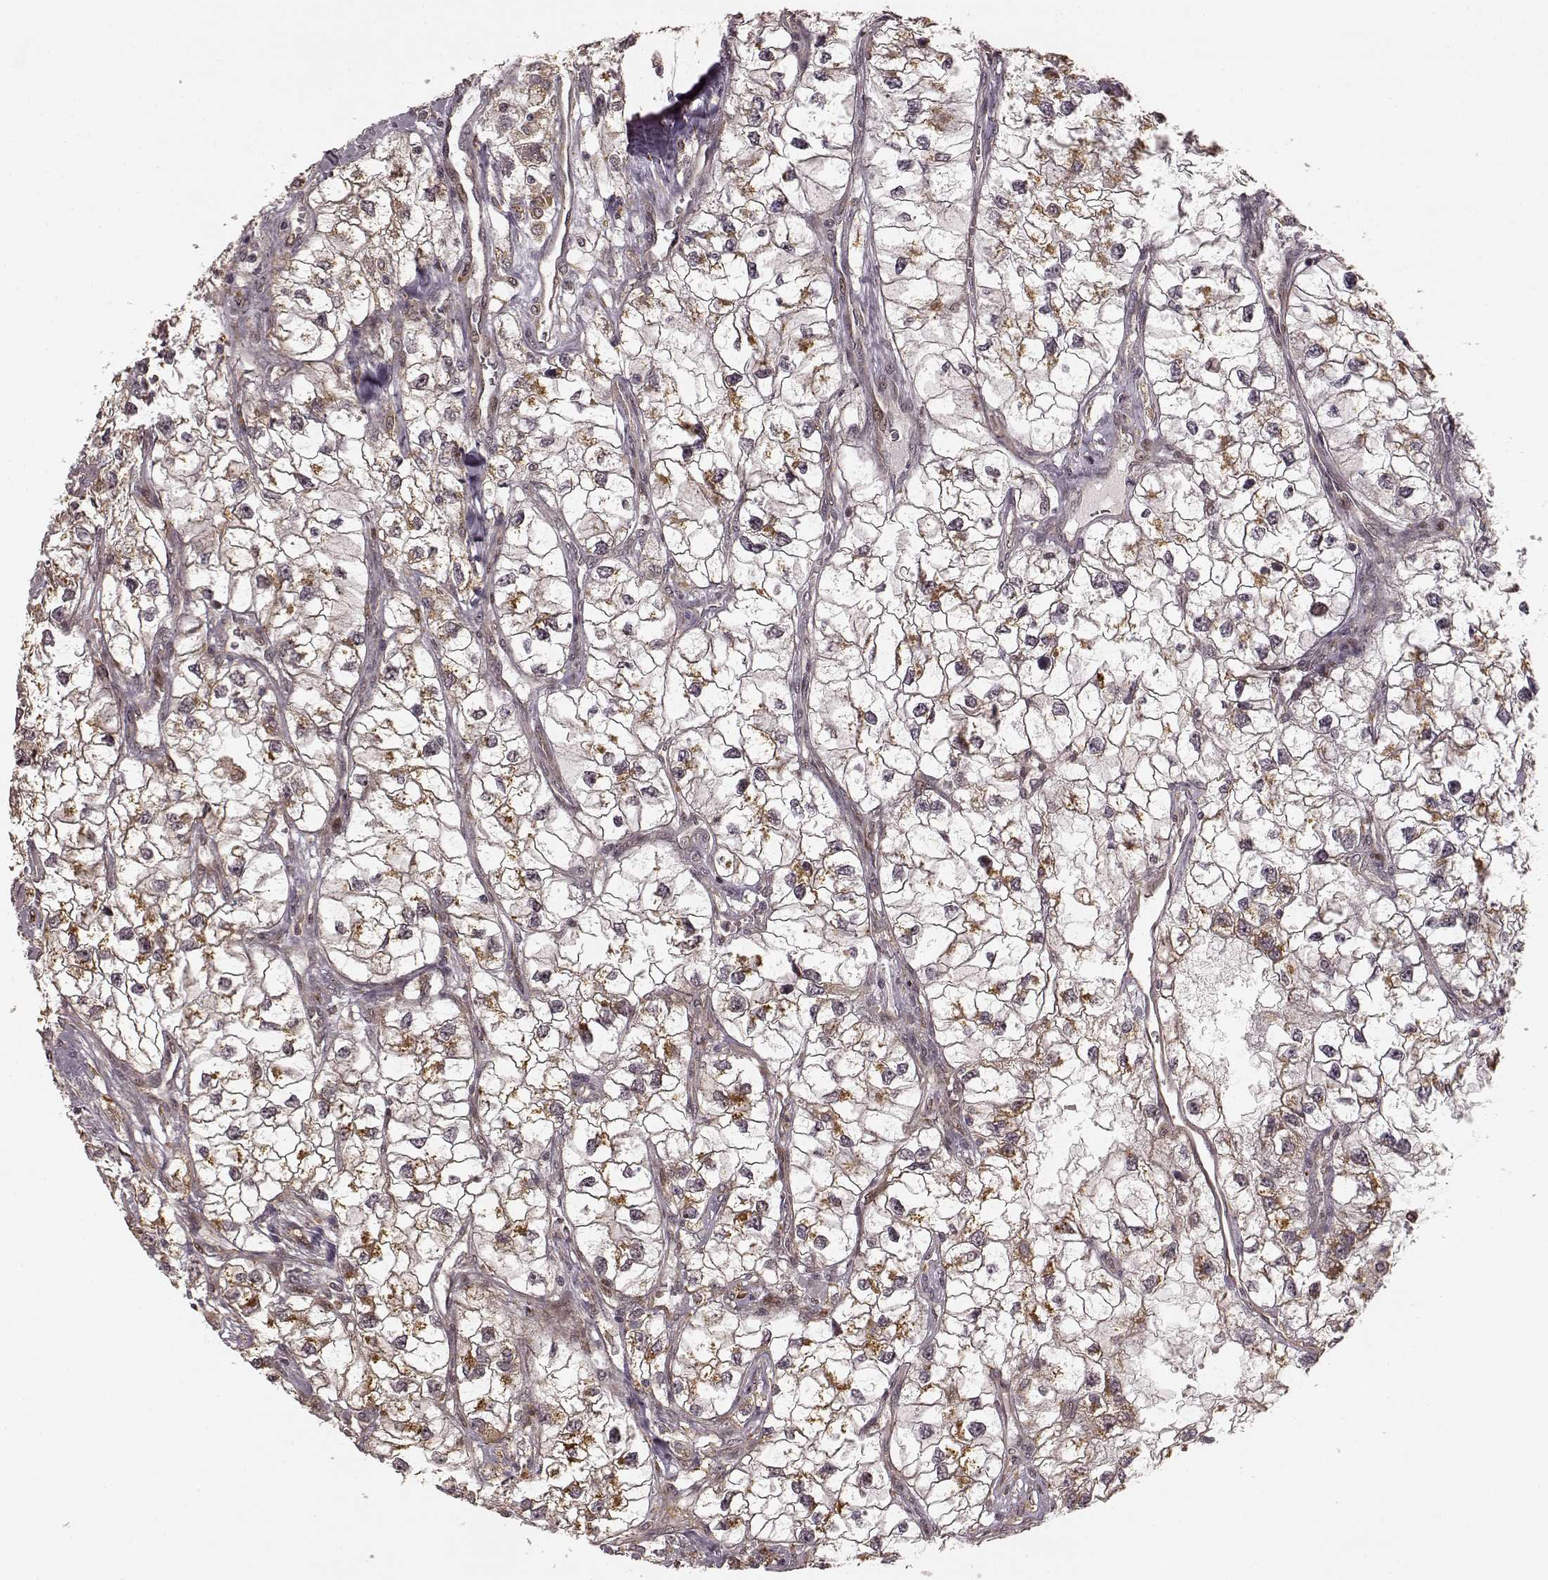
{"staining": {"intensity": "weak", "quantity": "25%-75%", "location": "cytoplasmic/membranous"}, "tissue": "renal cancer", "cell_type": "Tumor cells", "image_type": "cancer", "snomed": [{"axis": "morphology", "description": "Adenocarcinoma, NOS"}, {"axis": "topography", "description": "Kidney"}], "caption": "Renal cancer (adenocarcinoma) stained for a protein (brown) displays weak cytoplasmic/membranous positive staining in about 25%-75% of tumor cells.", "gene": "SLC12A9", "patient": {"sex": "male", "age": 59}}